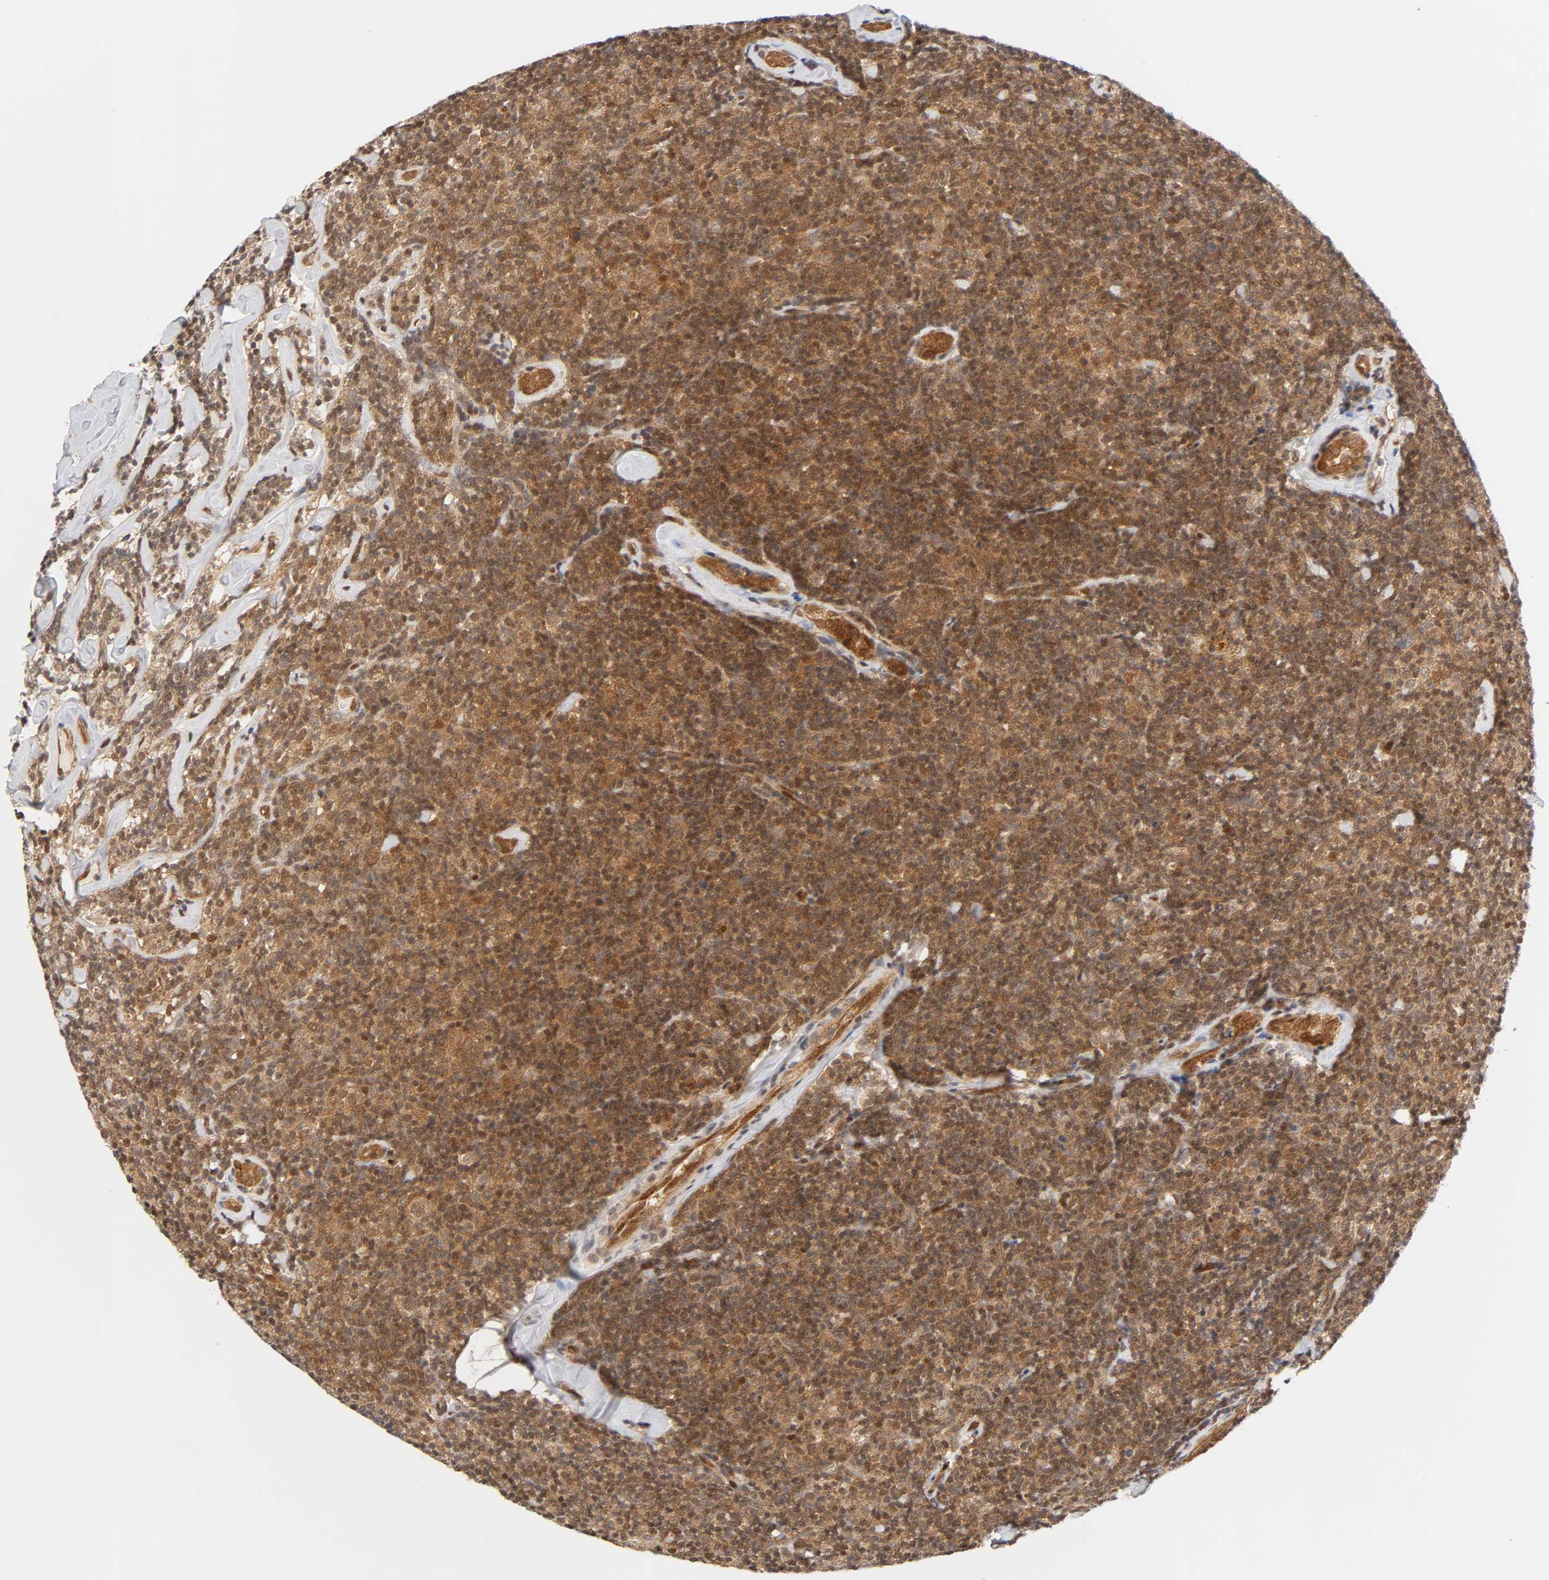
{"staining": {"intensity": "strong", "quantity": ">75%", "location": "cytoplasmic/membranous,nuclear"}, "tissue": "lymphoma", "cell_type": "Tumor cells", "image_type": "cancer", "snomed": [{"axis": "morphology", "description": "Malignant lymphoma, non-Hodgkin's type, Low grade"}, {"axis": "topography", "description": "Lymph node"}], "caption": "High-power microscopy captured an immunohistochemistry micrograph of malignant lymphoma, non-Hodgkin's type (low-grade), revealing strong cytoplasmic/membranous and nuclear positivity in about >75% of tumor cells.", "gene": "CDC37", "patient": {"sex": "female", "age": 56}}